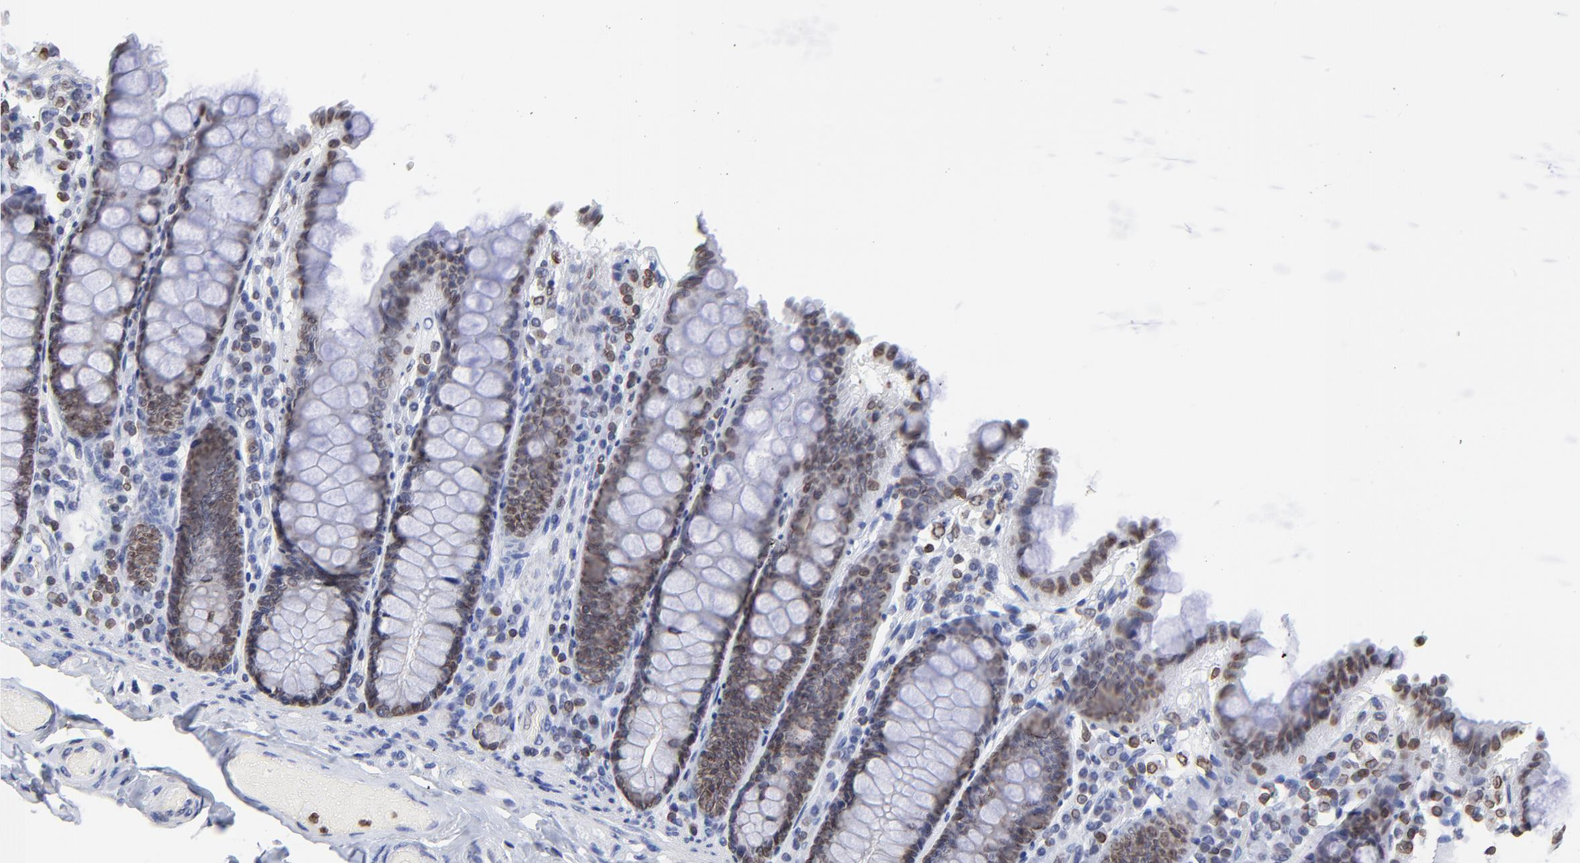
{"staining": {"intensity": "negative", "quantity": "none", "location": "none"}, "tissue": "colon", "cell_type": "Endothelial cells", "image_type": "normal", "snomed": [{"axis": "morphology", "description": "Normal tissue, NOS"}, {"axis": "topography", "description": "Colon"}], "caption": "Immunohistochemistry (IHC) of unremarkable human colon displays no expression in endothelial cells. The staining was performed using DAB (3,3'-diaminobenzidine) to visualize the protein expression in brown, while the nuclei were stained in blue with hematoxylin (Magnification: 20x).", "gene": "THAP7", "patient": {"sex": "female", "age": 61}}